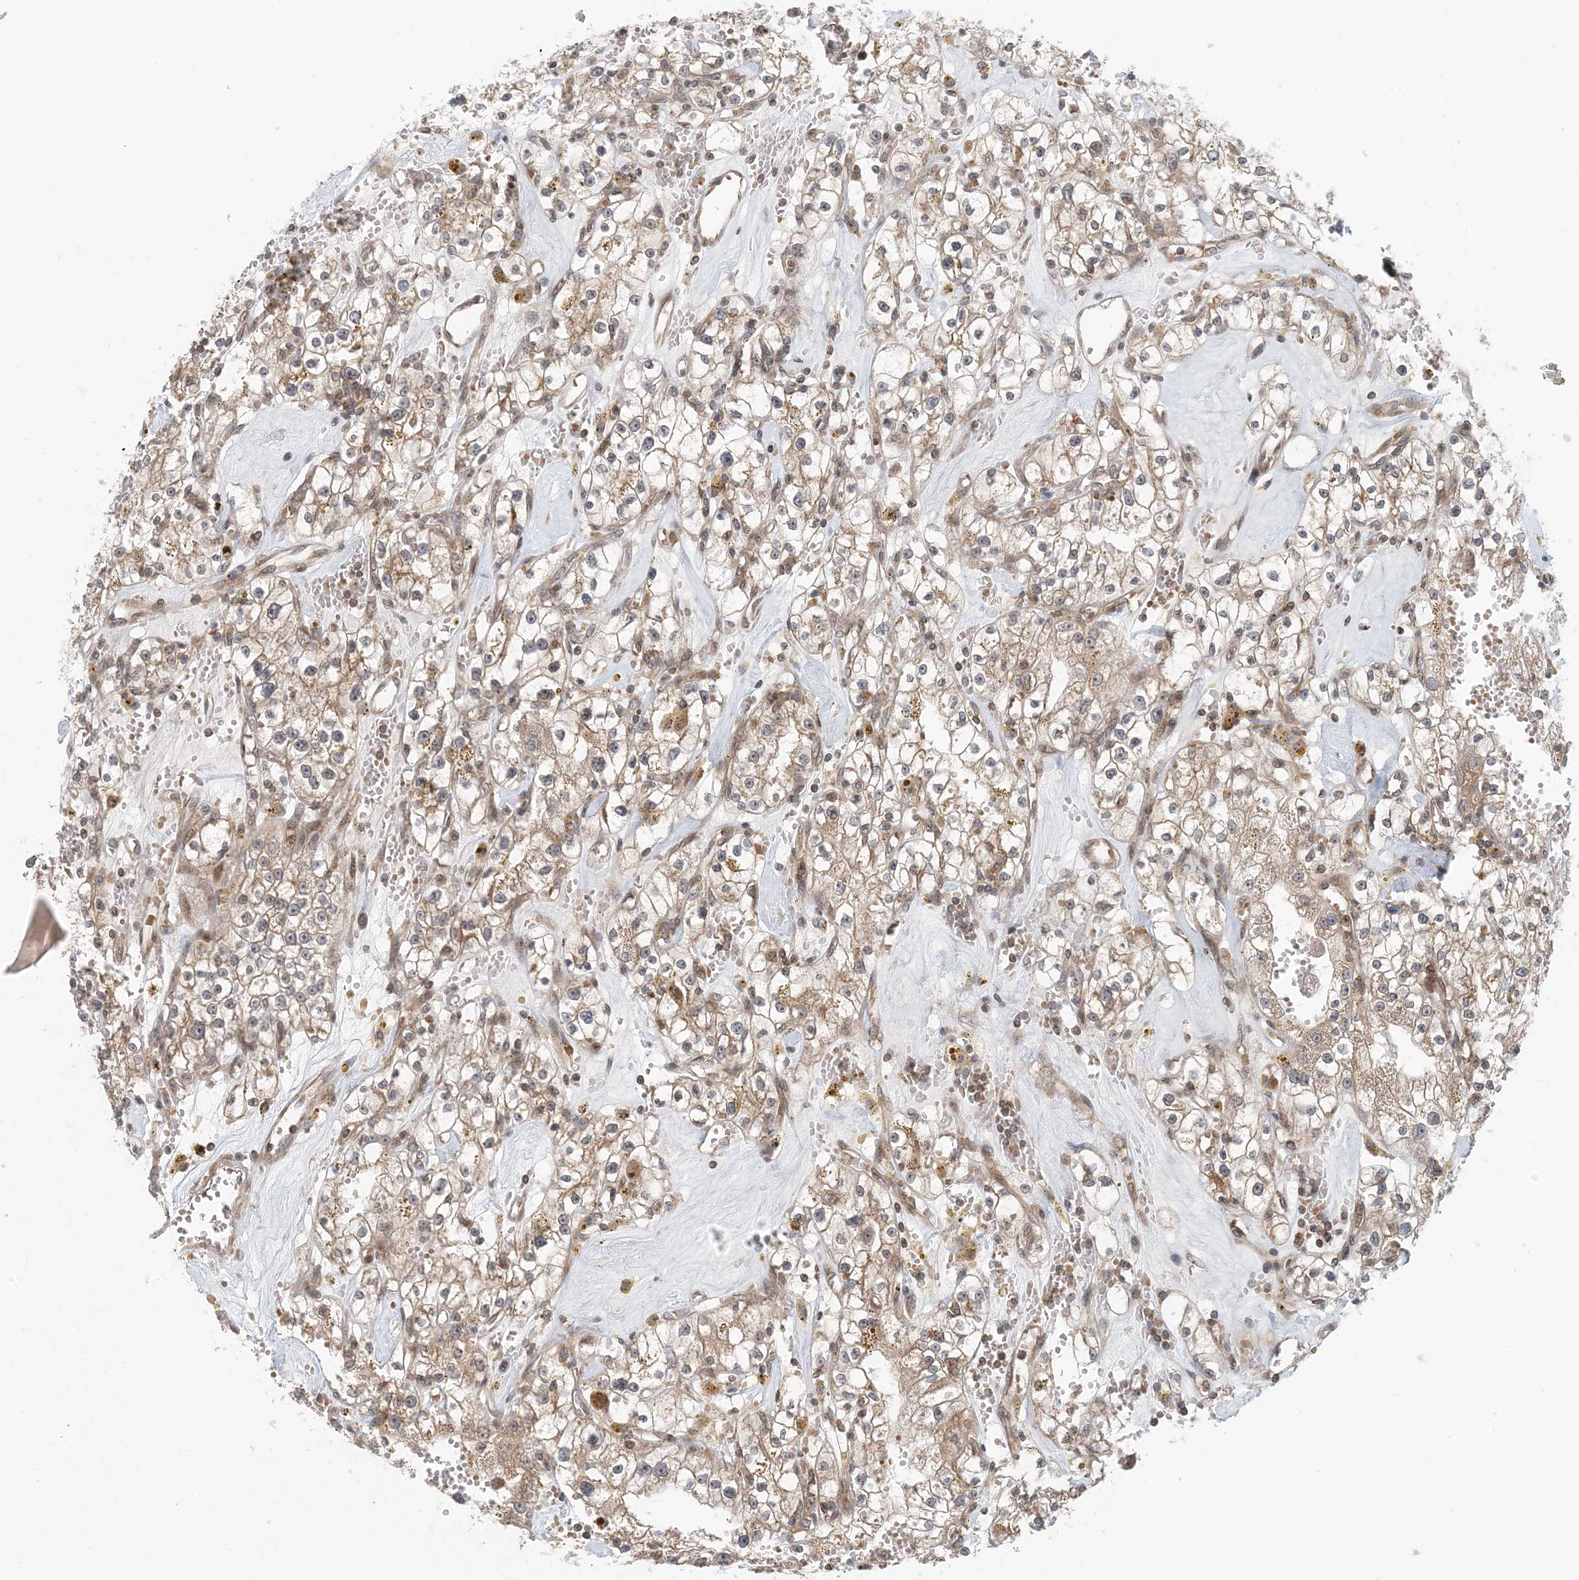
{"staining": {"intensity": "weak", "quantity": ">75%", "location": "cytoplasmic/membranous"}, "tissue": "renal cancer", "cell_type": "Tumor cells", "image_type": "cancer", "snomed": [{"axis": "morphology", "description": "Adenocarcinoma, NOS"}, {"axis": "topography", "description": "Kidney"}], "caption": "IHC histopathology image of human adenocarcinoma (renal) stained for a protein (brown), which exhibits low levels of weak cytoplasmic/membranous staining in about >75% of tumor cells.", "gene": "ATP13A2", "patient": {"sex": "male", "age": 56}}